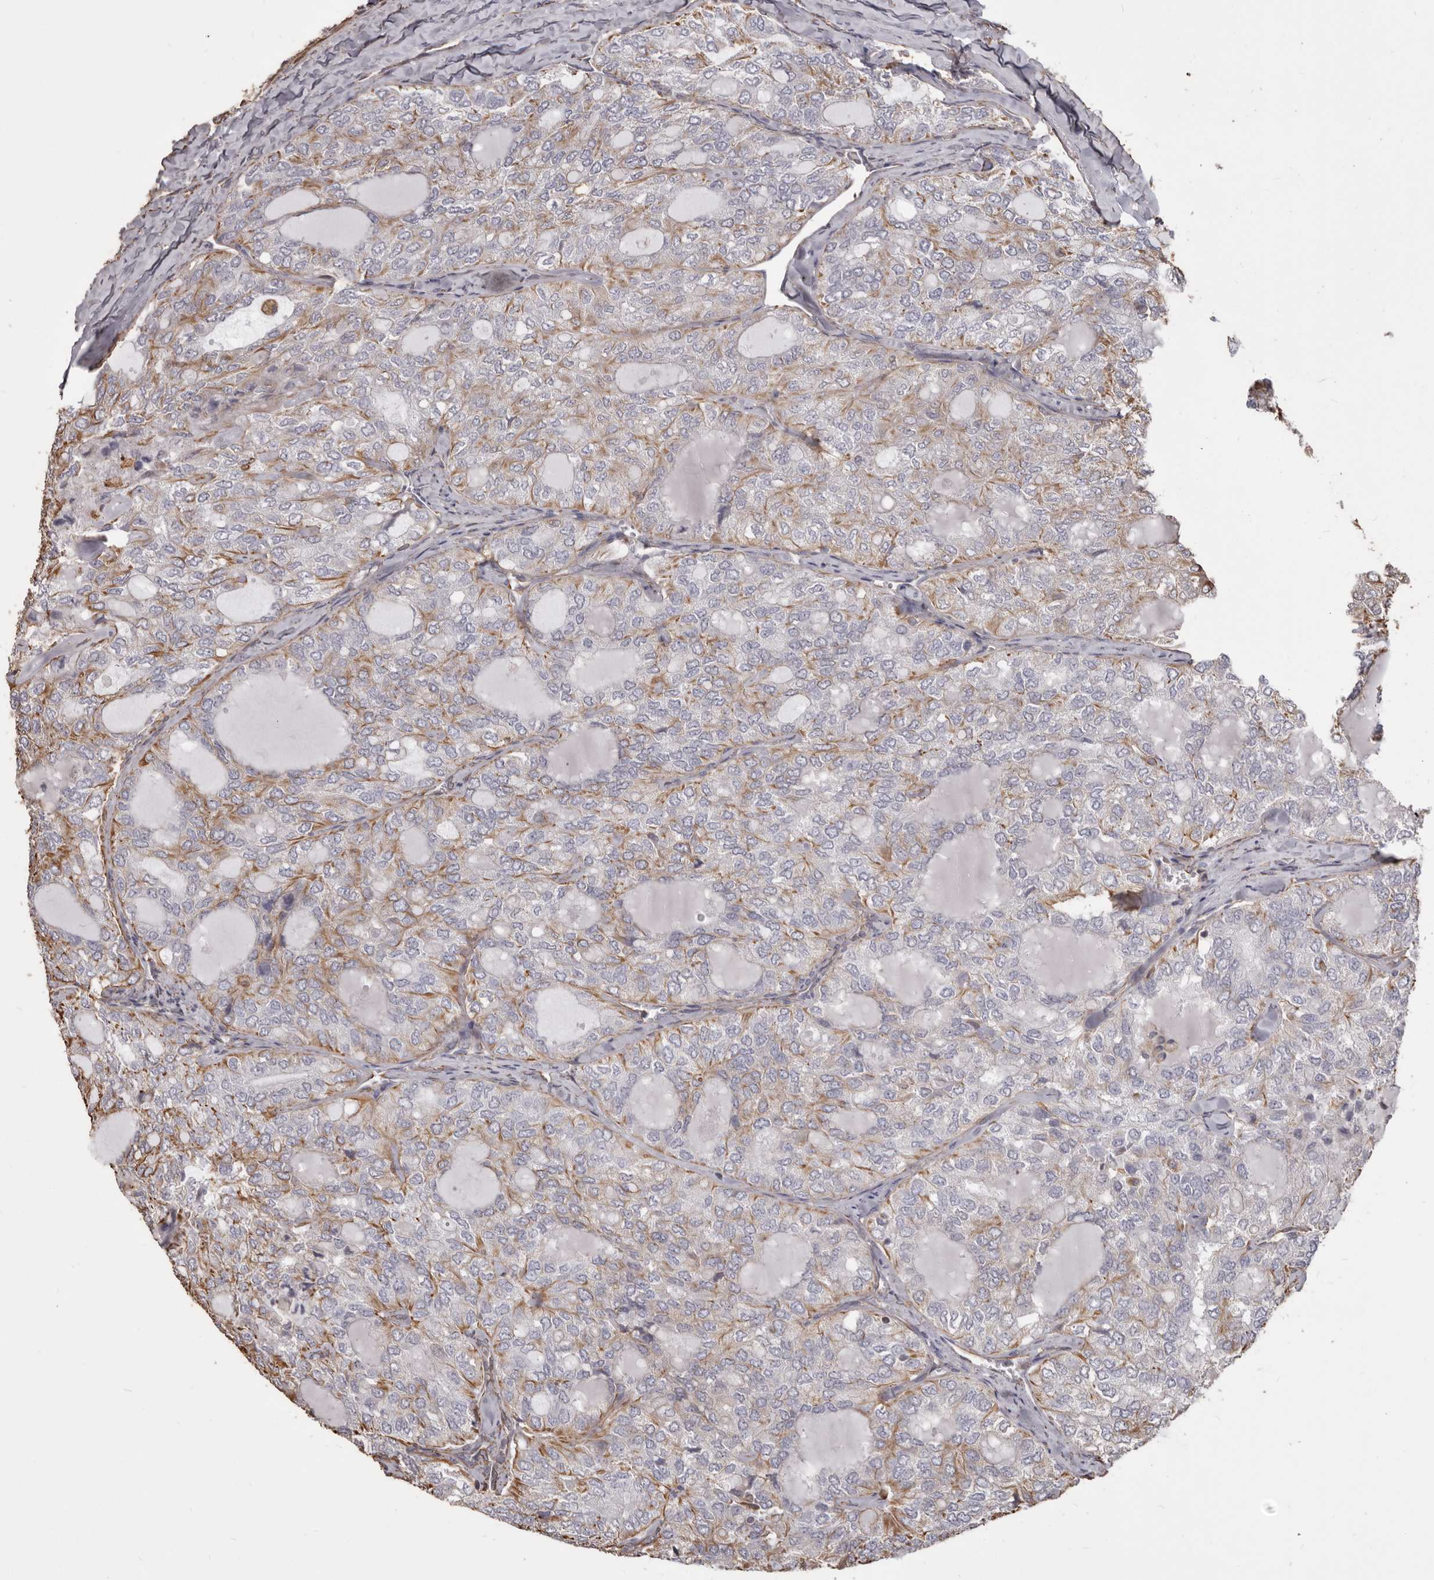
{"staining": {"intensity": "moderate", "quantity": "<25%", "location": "cytoplasmic/membranous"}, "tissue": "thyroid cancer", "cell_type": "Tumor cells", "image_type": "cancer", "snomed": [{"axis": "morphology", "description": "Follicular adenoma carcinoma, NOS"}, {"axis": "topography", "description": "Thyroid gland"}], "caption": "Follicular adenoma carcinoma (thyroid) was stained to show a protein in brown. There is low levels of moderate cytoplasmic/membranous expression in approximately <25% of tumor cells. The protein is shown in brown color, while the nuclei are stained blue.", "gene": "MTURN", "patient": {"sex": "male", "age": 75}}